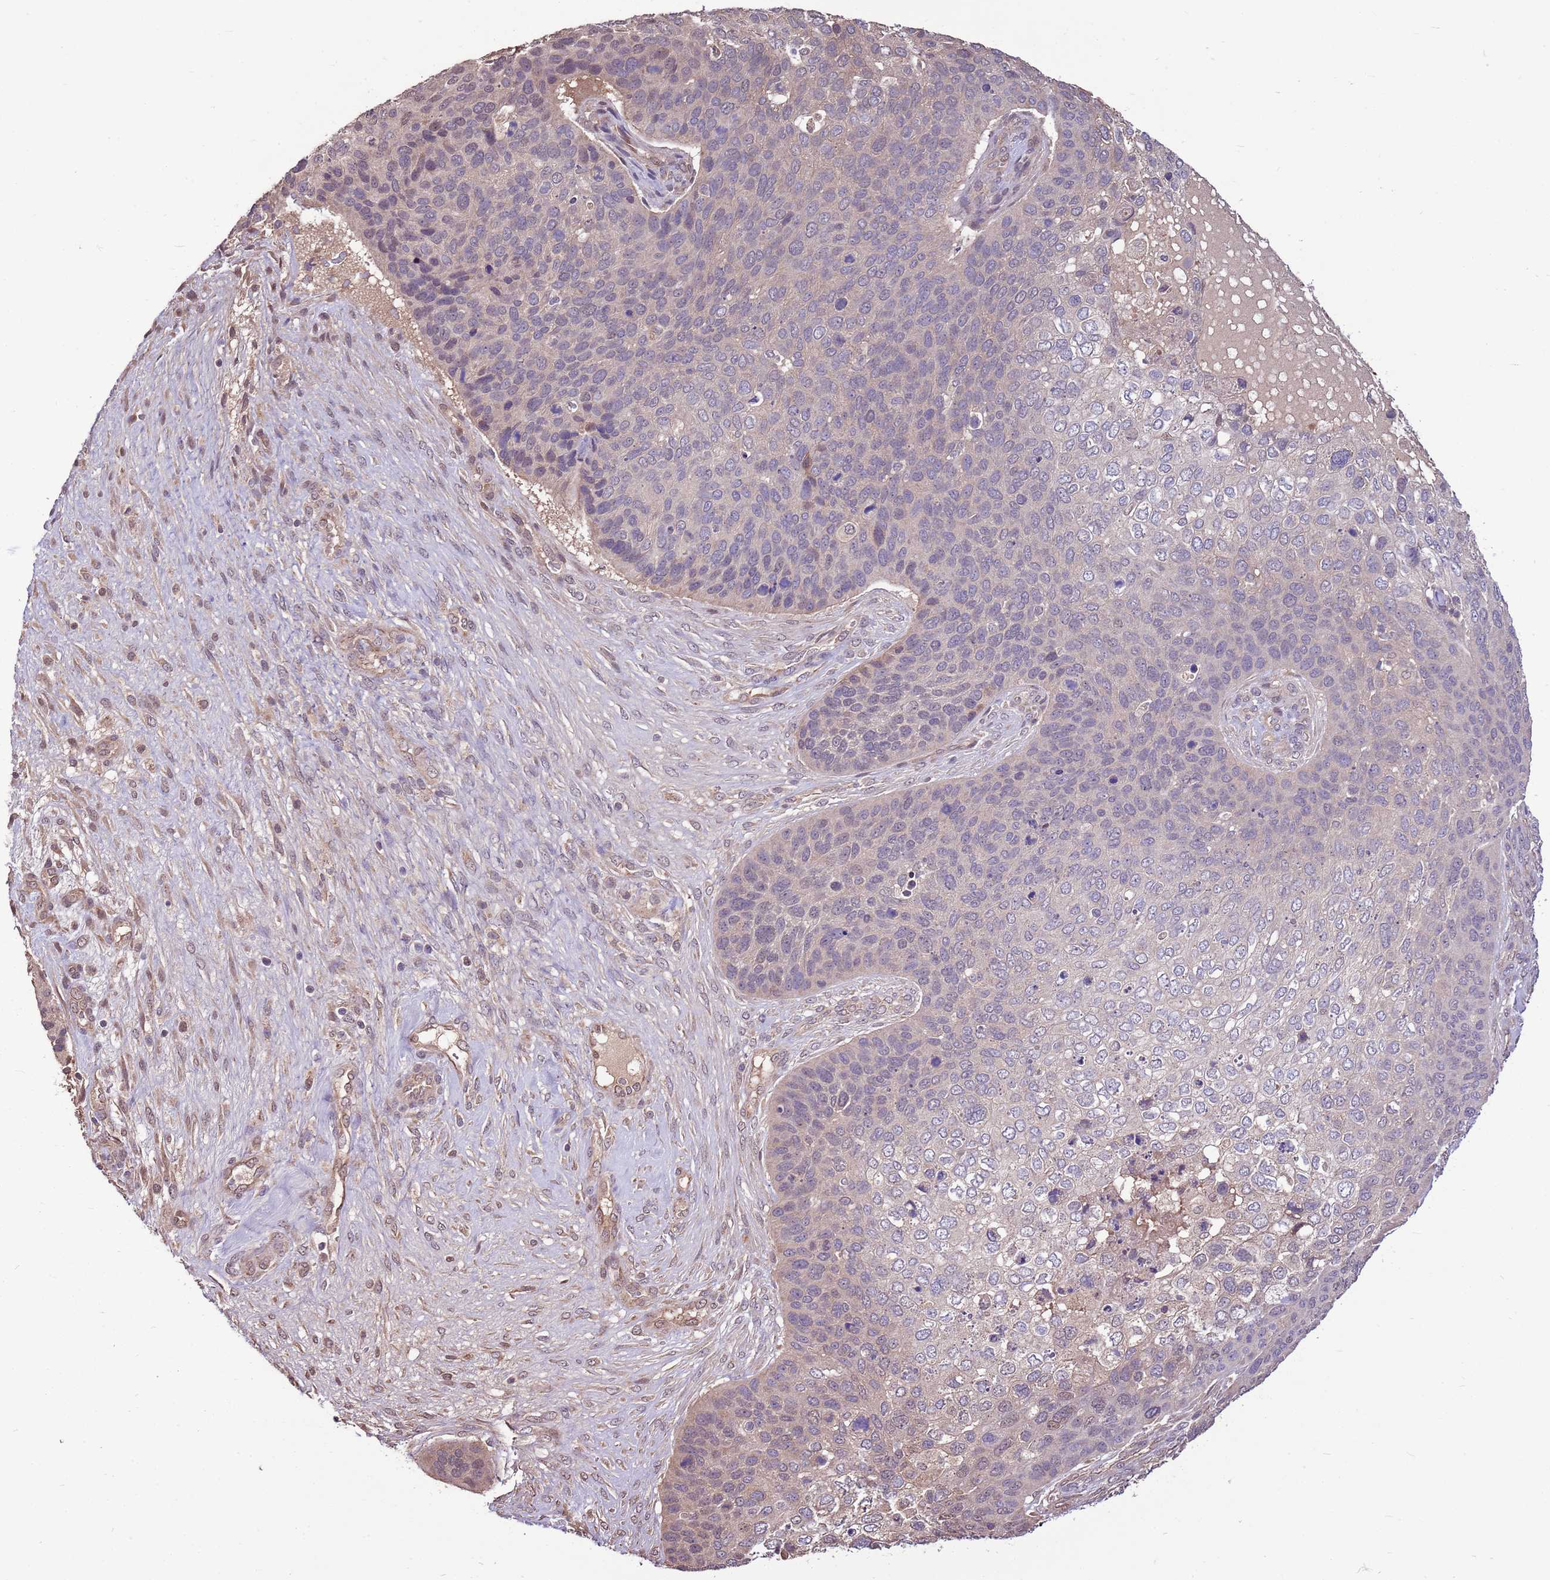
{"staining": {"intensity": "weak", "quantity": "<25%", "location": "nuclear"}, "tissue": "skin cancer", "cell_type": "Tumor cells", "image_type": "cancer", "snomed": [{"axis": "morphology", "description": "Basal cell carcinoma"}, {"axis": "topography", "description": "Skin"}], "caption": "High magnification brightfield microscopy of skin basal cell carcinoma stained with DAB (brown) and counterstained with hematoxylin (blue): tumor cells show no significant positivity.", "gene": "BBS5", "patient": {"sex": "female", "age": 74}}